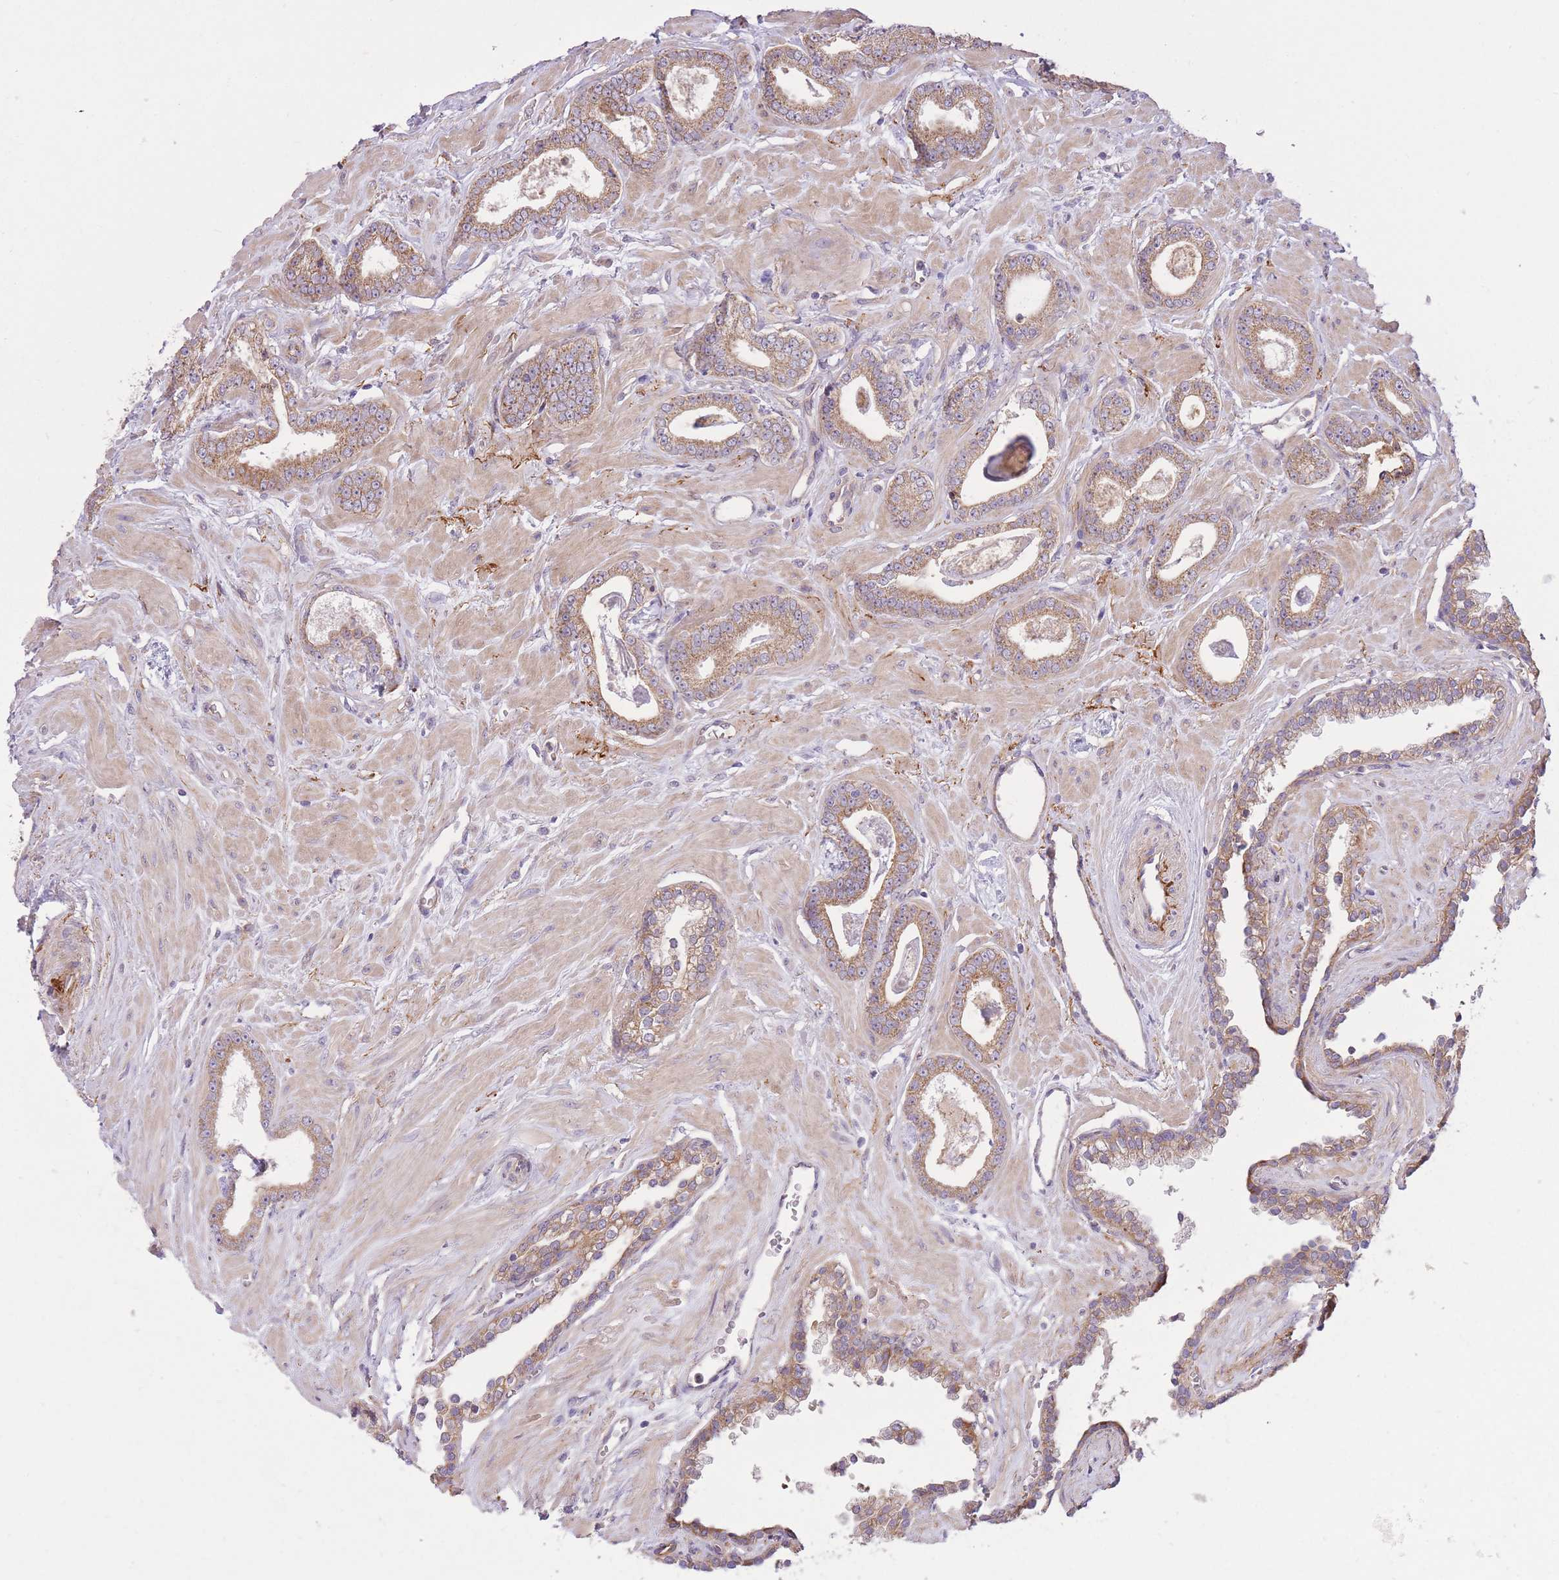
{"staining": {"intensity": "moderate", "quantity": ">75%", "location": "cytoplasmic/membranous"}, "tissue": "prostate cancer", "cell_type": "Tumor cells", "image_type": "cancer", "snomed": [{"axis": "morphology", "description": "Adenocarcinoma, Low grade"}, {"axis": "topography", "description": "Prostate"}], "caption": "This histopathology image reveals immunohistochemistry (IHC) staining of prostate low-grade adenocarcinoma, with medium moderate cytoplasmic/membranous staining in approximately >75% of tumor cells.", "gene": "REV1", "patient": {"sex": "male", "age": 60}}